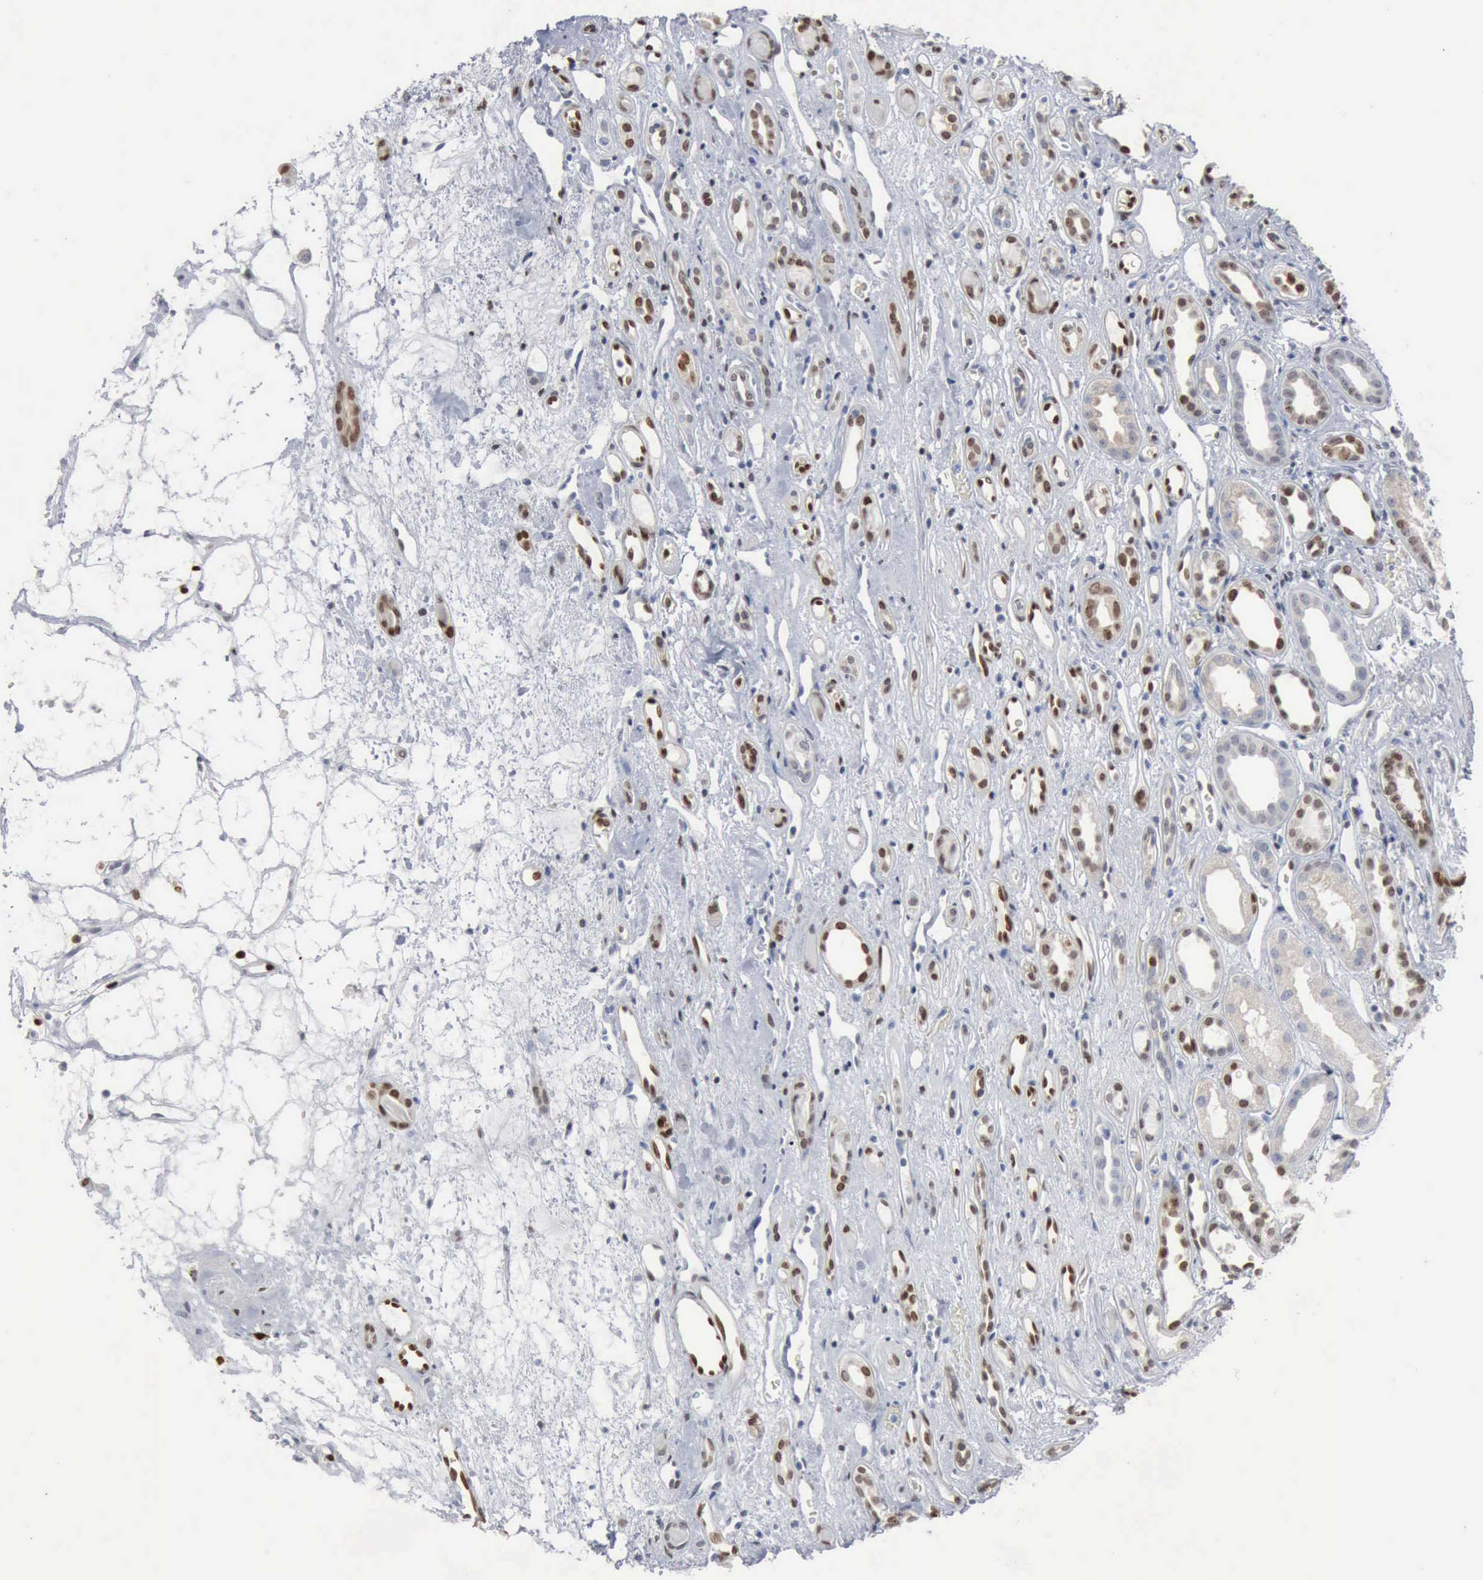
{"staining": {"intensity": "moderate", "quantity": "25%-75%", "location": "nuclear"}, "tissue": "renal cancer", "cell_type": "Tumor cells", "image_type": "cancer", "snomed": [{"axis": "morphology", "description": "Adenocarcinoma, NOS"}, {"axis": "topography", "description": "Kidney"}], "caption": "Protein staining by immunohistochemistry reveals moderate nuclear expression in approximately 25%-75% of tumor cells in adenocarcinoma (renal).", "gene": "FGF2", "patient": {"sex": "female", "age": 60}}